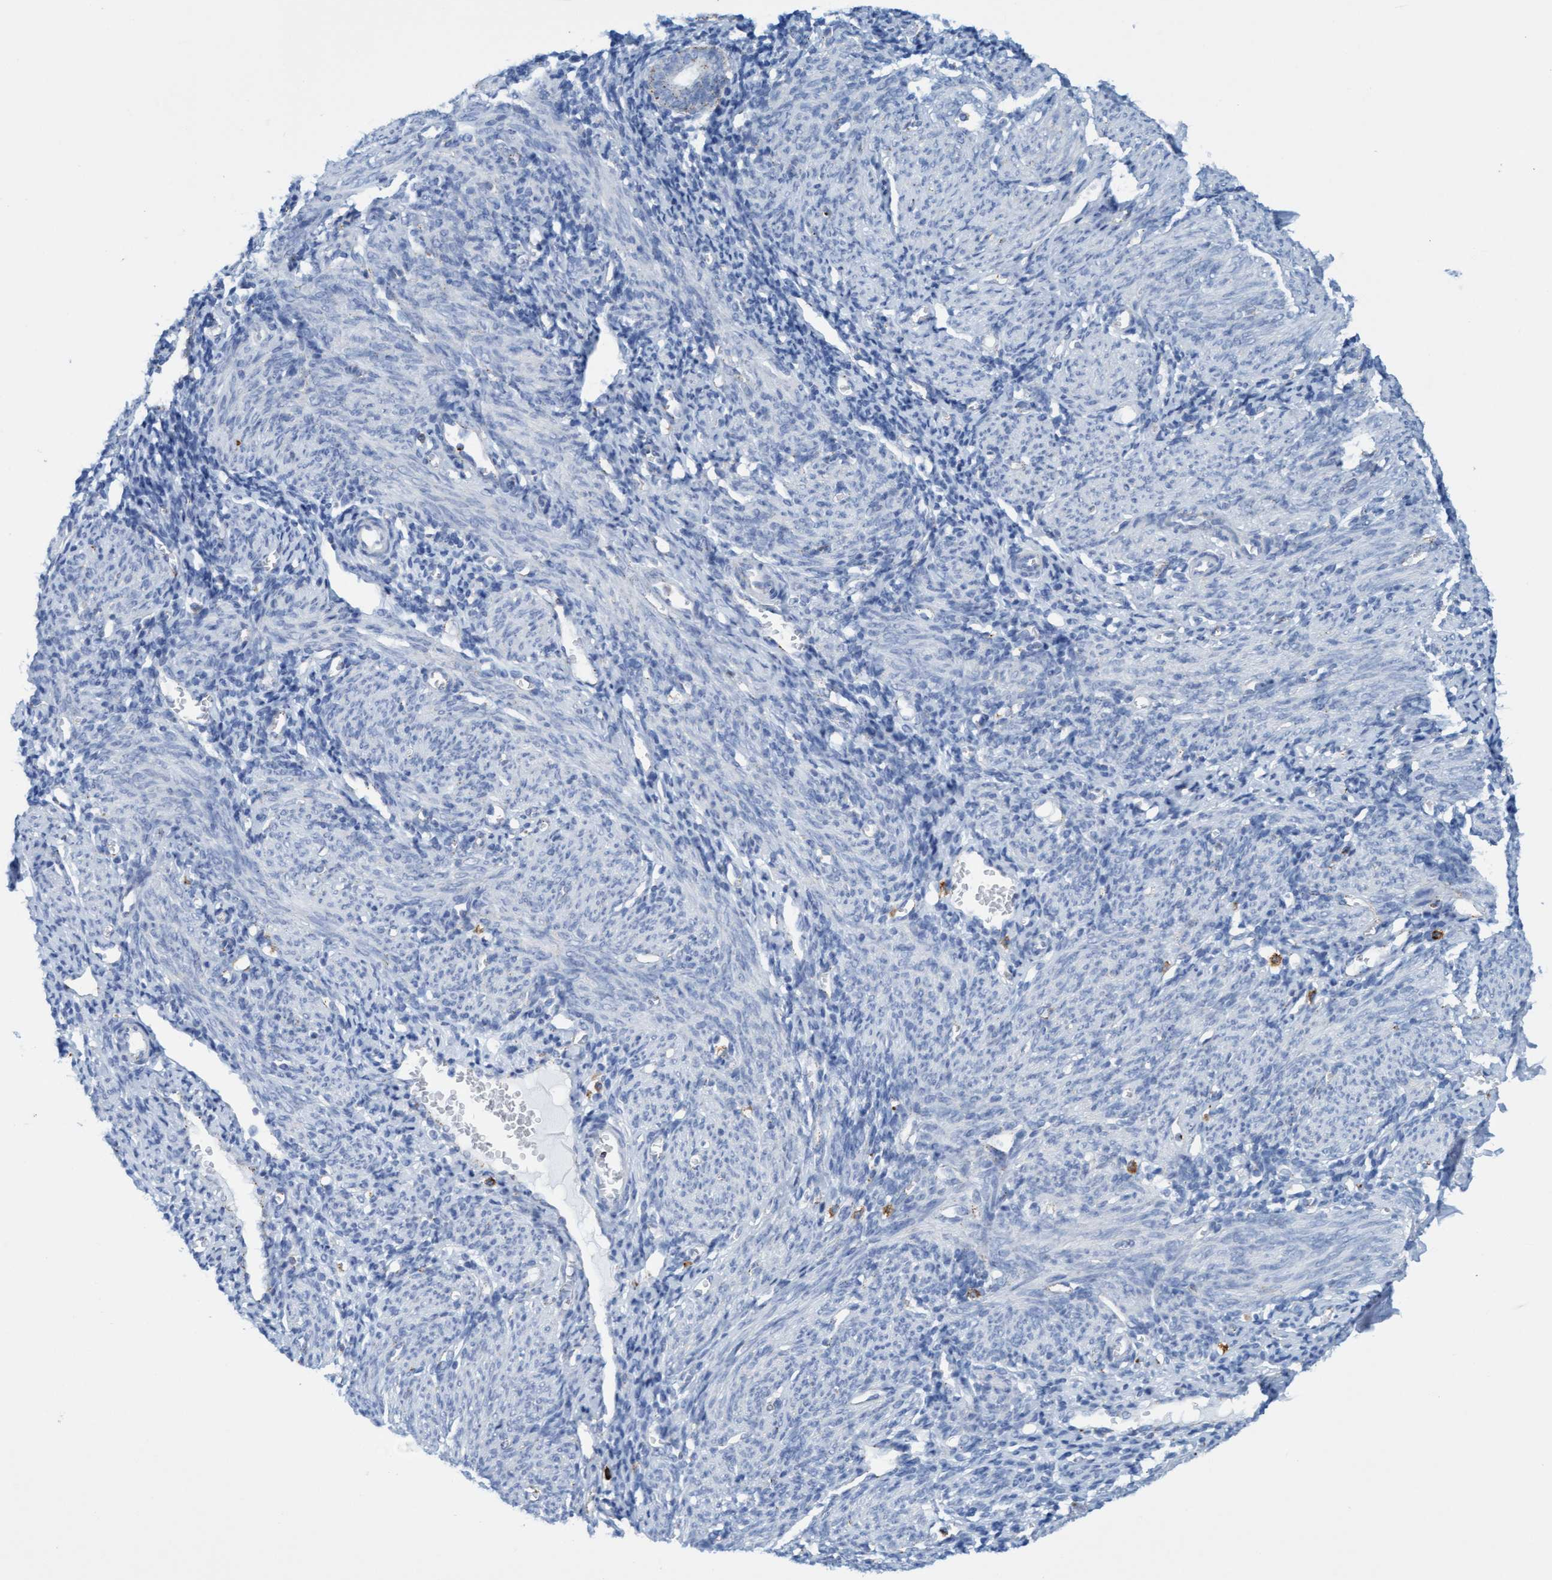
{"staining": {"intensity": "negative", "quantity": "none", "location": "none"}, "tissue": "endometrium", "cell_type": "Cells in endometrial stroma", "image_type": "normal", "snomed": [{"axis": "morphology", "description": "Normal tissue, NOS"}, {"axis": "morphology", "description": "Adenocarcinoma, NOS"}, {"axis": "topography", "description": "Endometrium"}], "caption": "The immunohistochemistry (IHC) micrograph has no significant staining in cells in endometrial stroma of endometrium. The staining was performed using DAB to visualize the protein expression in brown, while the nuclei were stained in blue with hematoxylin (Magnification: 20x).", "gene": "SGSH", "patient": {"sex": "female", "age": 57}}